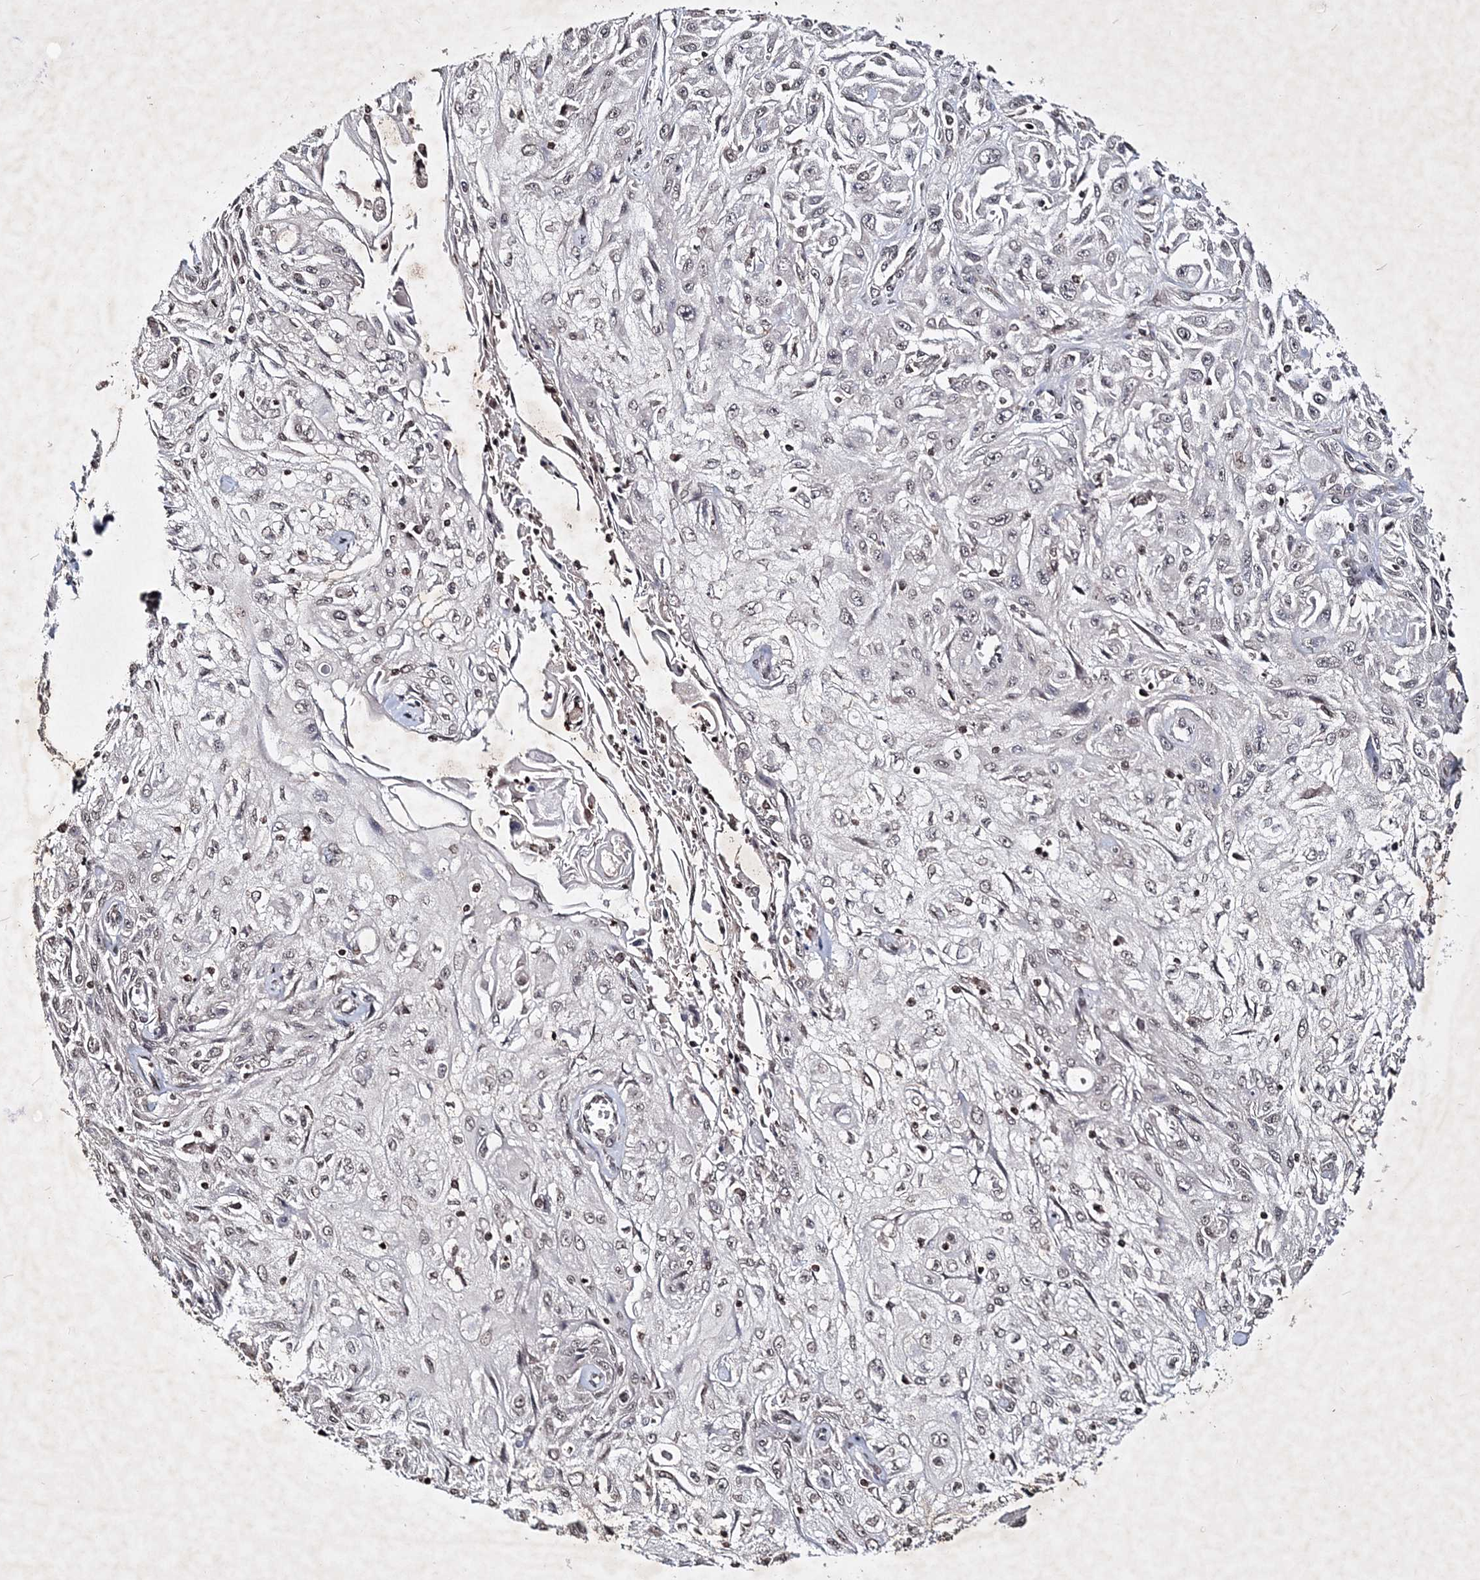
{"staining": {"intensity": "weak", "quantity": "25%-75%", "location": "nuclear"}, "tissue": "skin cancer", "cell_type": "Tumor cells", "image_type": "cancer", "snomed": [{"axis": "morphology", "description": "Squamous cell carcinoma, NOS"}, {"axis": "morphology", "description": "Squamous cell carcinoma, metastatic, NOS"}, {"axis": "topography", "description": "Skin"}, {"axis": "topography", "description": "Lymph node"}], "caption": "Immunohistochemical staining of skin cancer shows weak nuclear protein expression in approximately 25%-75% of tumor cells.", "gene": "SOWAHB", "patient": {"sex": "male", "age": 75}}